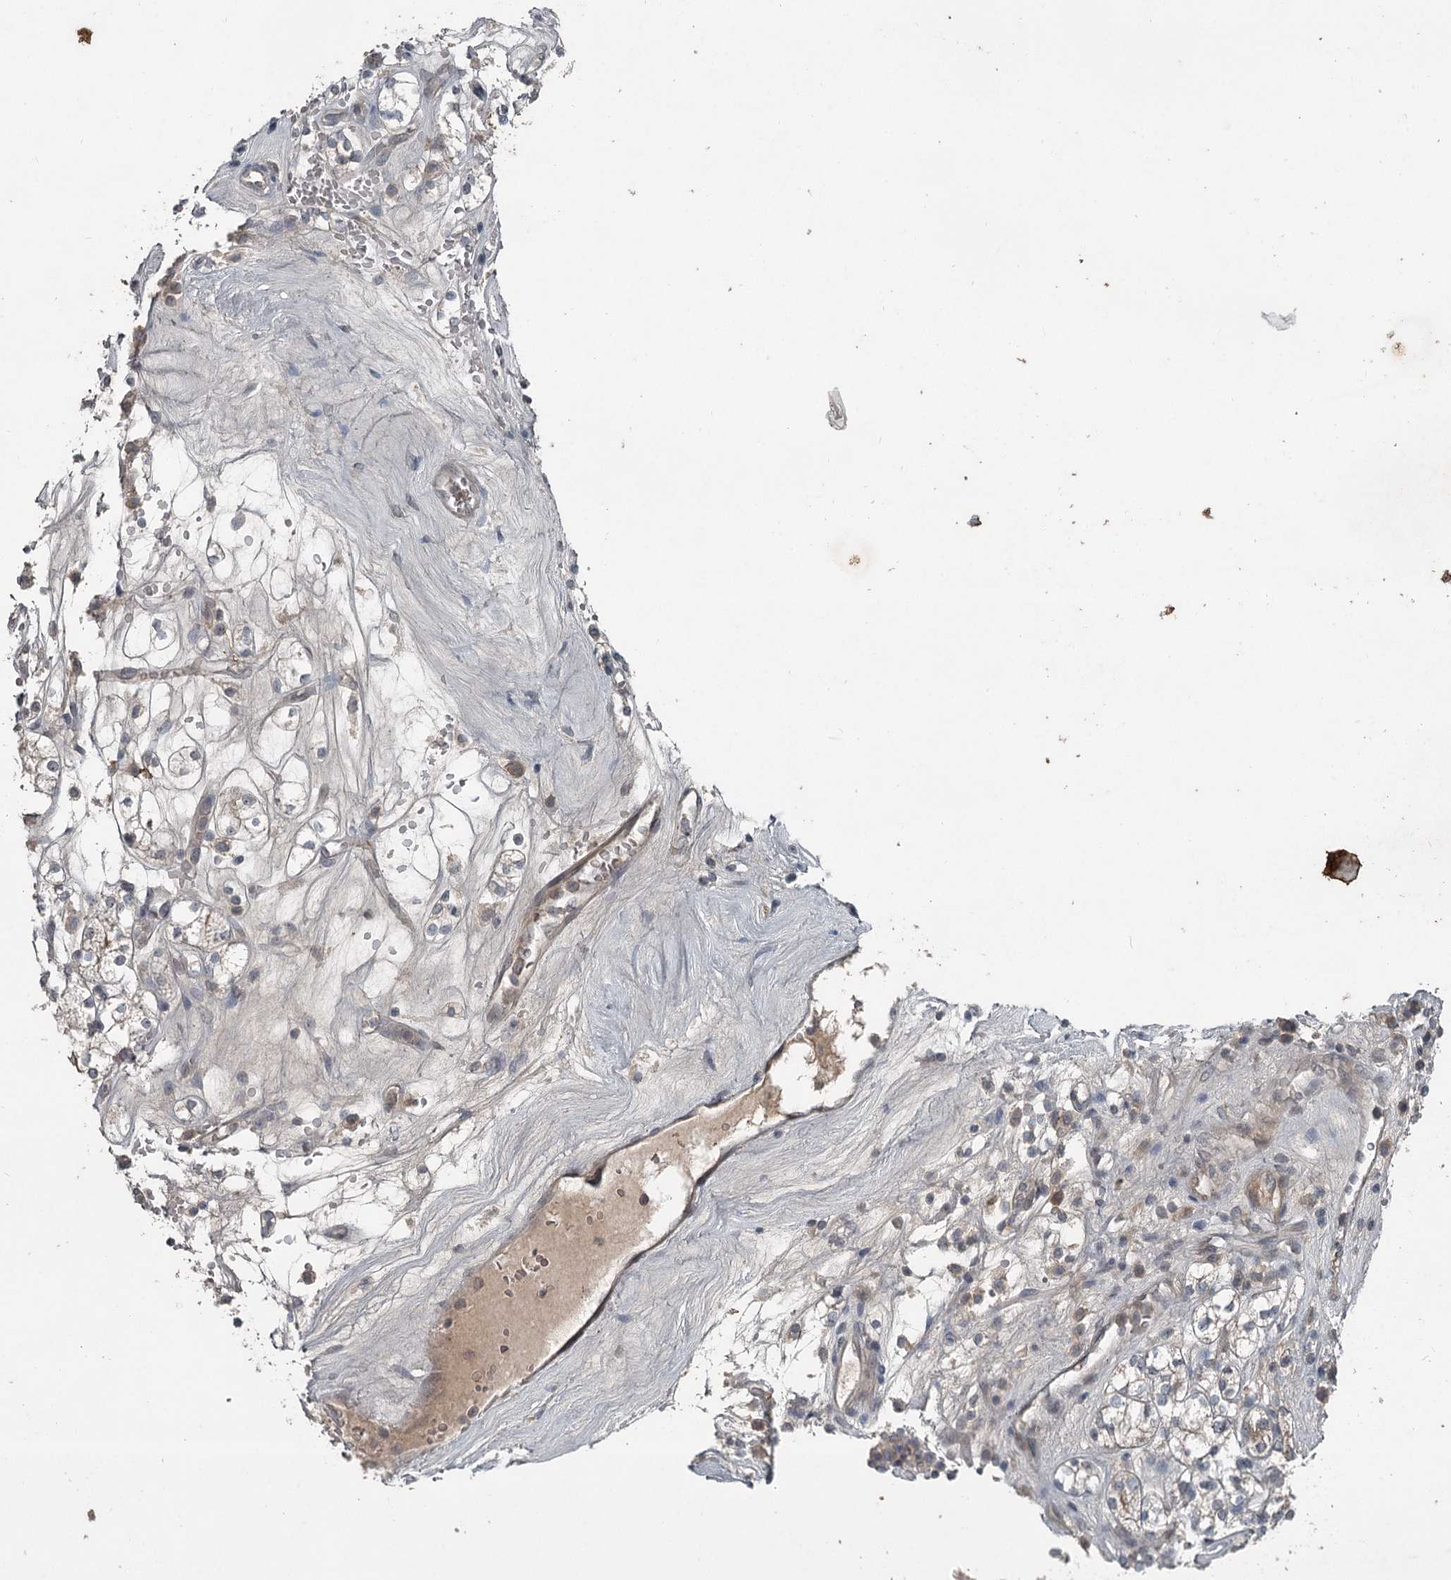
{"staining": {"intensity": "negative", "quantity": "none", "location": "none"}, "tissue": "renal cancer", "cell_type": "Tumor cells", "image_type": "cancer", "snomed": [{"axis": "morphology", "description": "Adenocarcinoma, NOS"}, {"axis": "topography", "description": "Kidney"}], "caption": "A histopathology image of renal cancer (adenocarcinoma) stained for a protein displays no brown staining in tumor cells. (Immunohistochemistry, brightfield microscopy, high magnification).", "gene": "SLC39A8", "patient": {"sex": "male", "age": 77}}